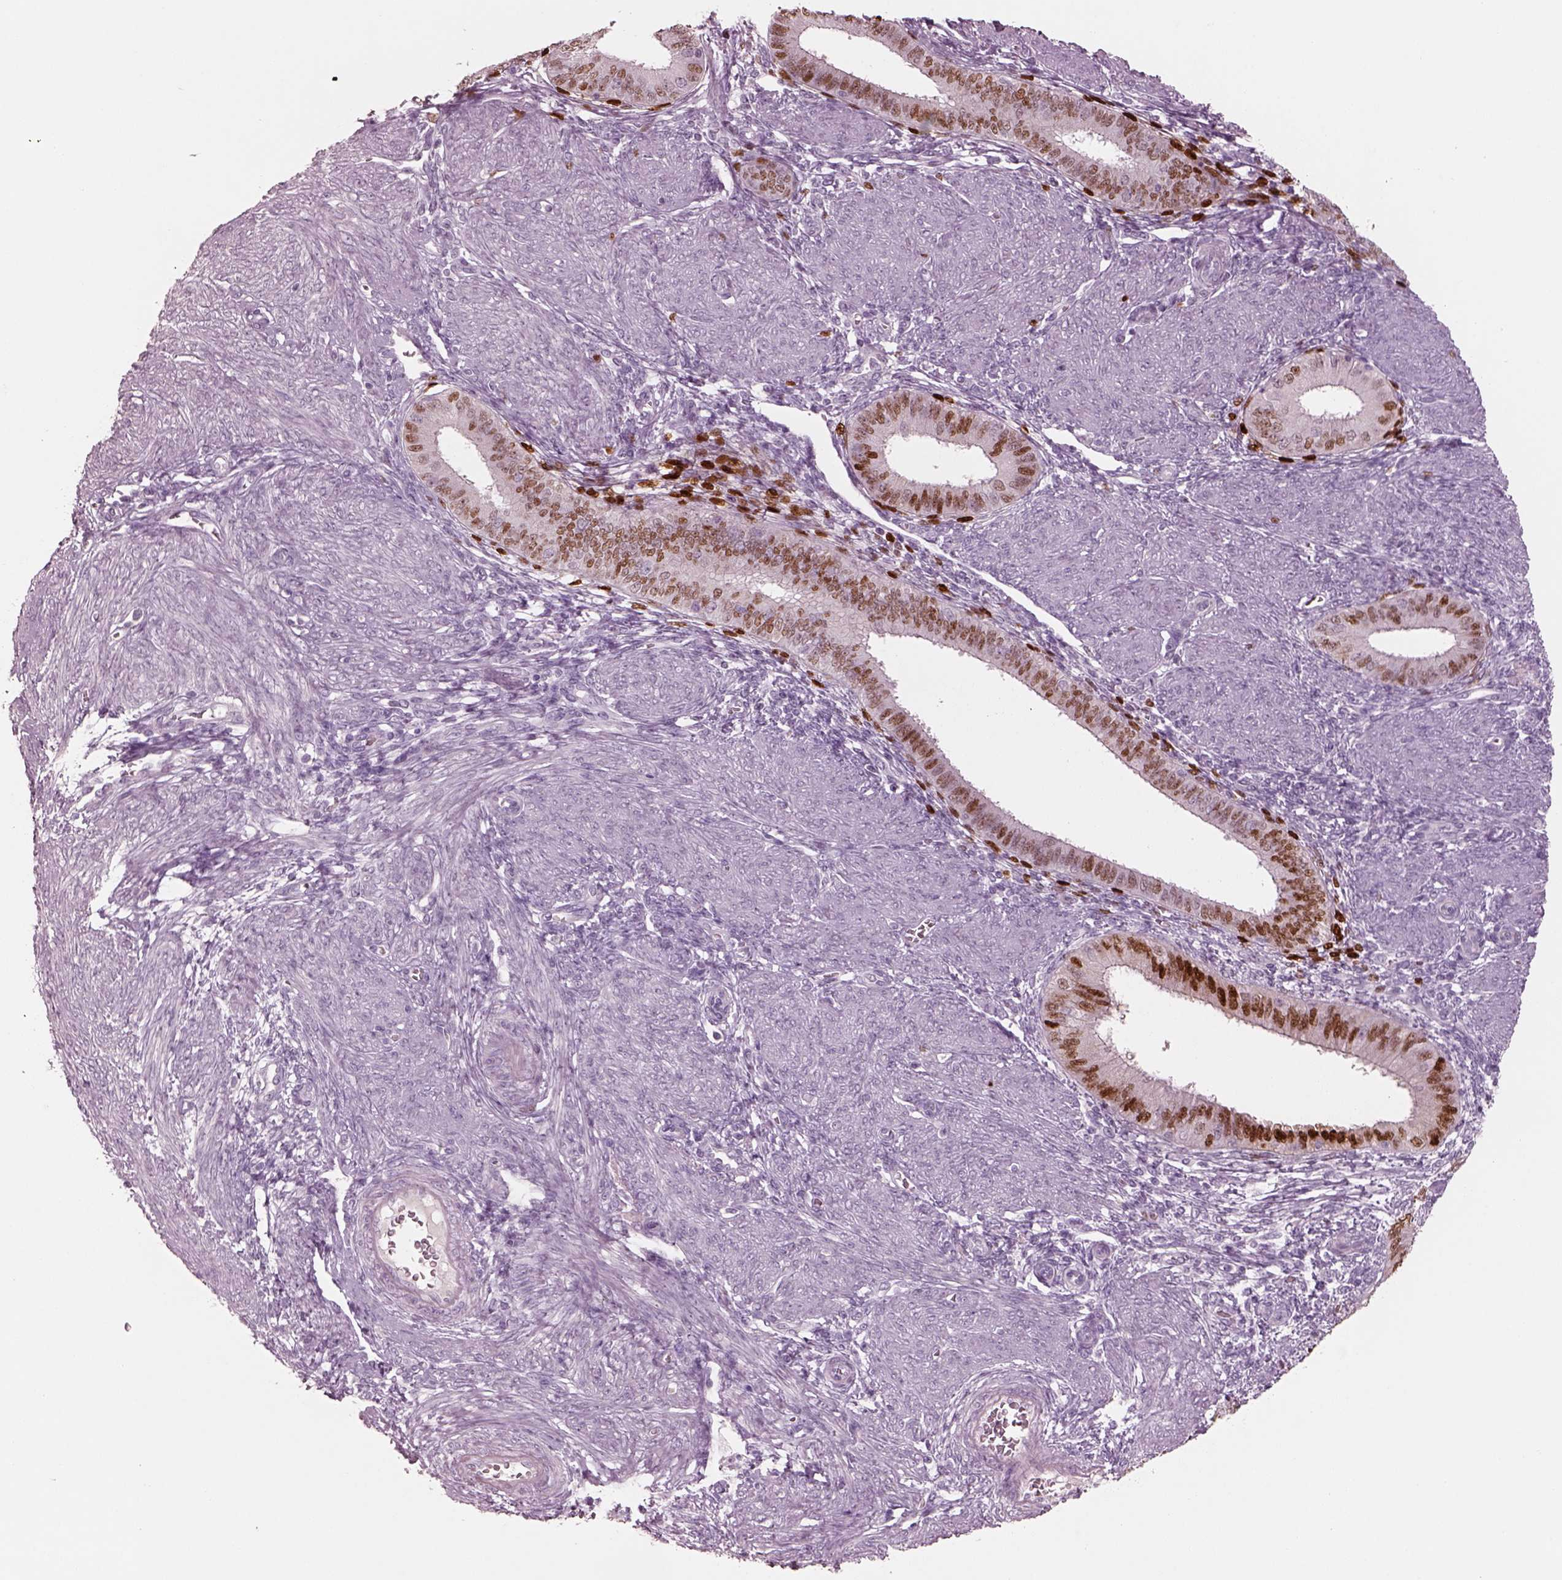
{"staining": {"intensity": "negative", "quantity": "none", "location": "none"}, "tissue": "endometrium", "cell_type": "Cells in endometrial stroma", "image_type": "normal", "snomed": [{"axis": "morphology", "description": "Normal tissue, NOS"}, {"axis": "topography", "description": "Endometrium"}], "caption": "Immunohistochemistry (IHC) image of unremarkable human endometrium stained for a protein (brown), which exhibits no staining in cells in endometrial stroma.", "gene": "SOX9", "patient": {"sex": "female", "age": 39}}